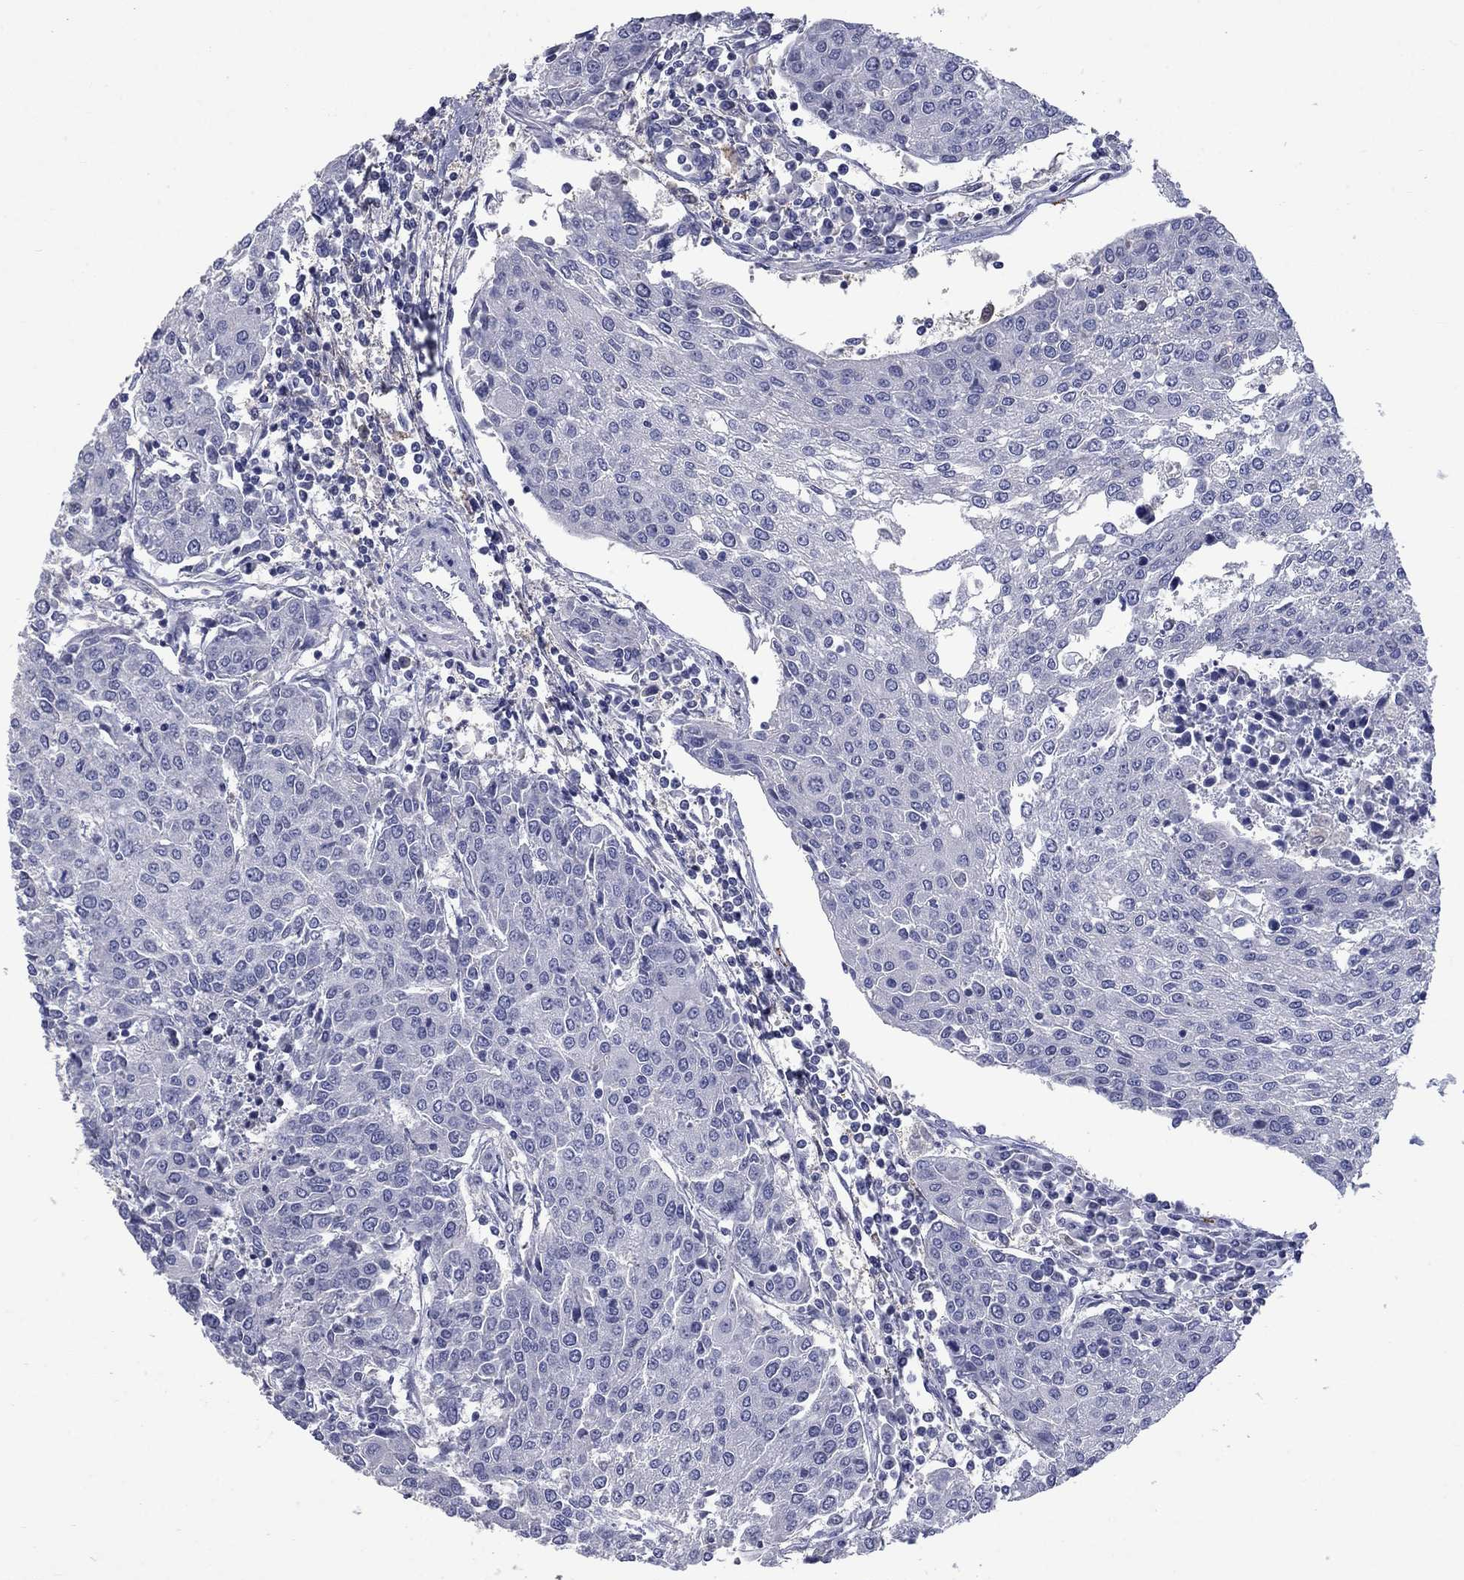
{"staining": {"intensity": "negative", "quantity": "none", "location": "none"}, "tissue": "urothelial cancer", "cell_type": "Tumor cells", "image_type": "cancer", "snomed": [{"axis": "morphology", "description": "Urothelial carcinoma, High grade"}, {"axis": "topography", "description": "Urinary bladder"}], "caption": "Immunohistochemistry photomicrograph of high-grade urothelial carcinoma stained for a protein (brown), which demonstrates no expression in tumor cells.", "gene": "PLEK", "patient": {"sex": "female", "age": 85}}